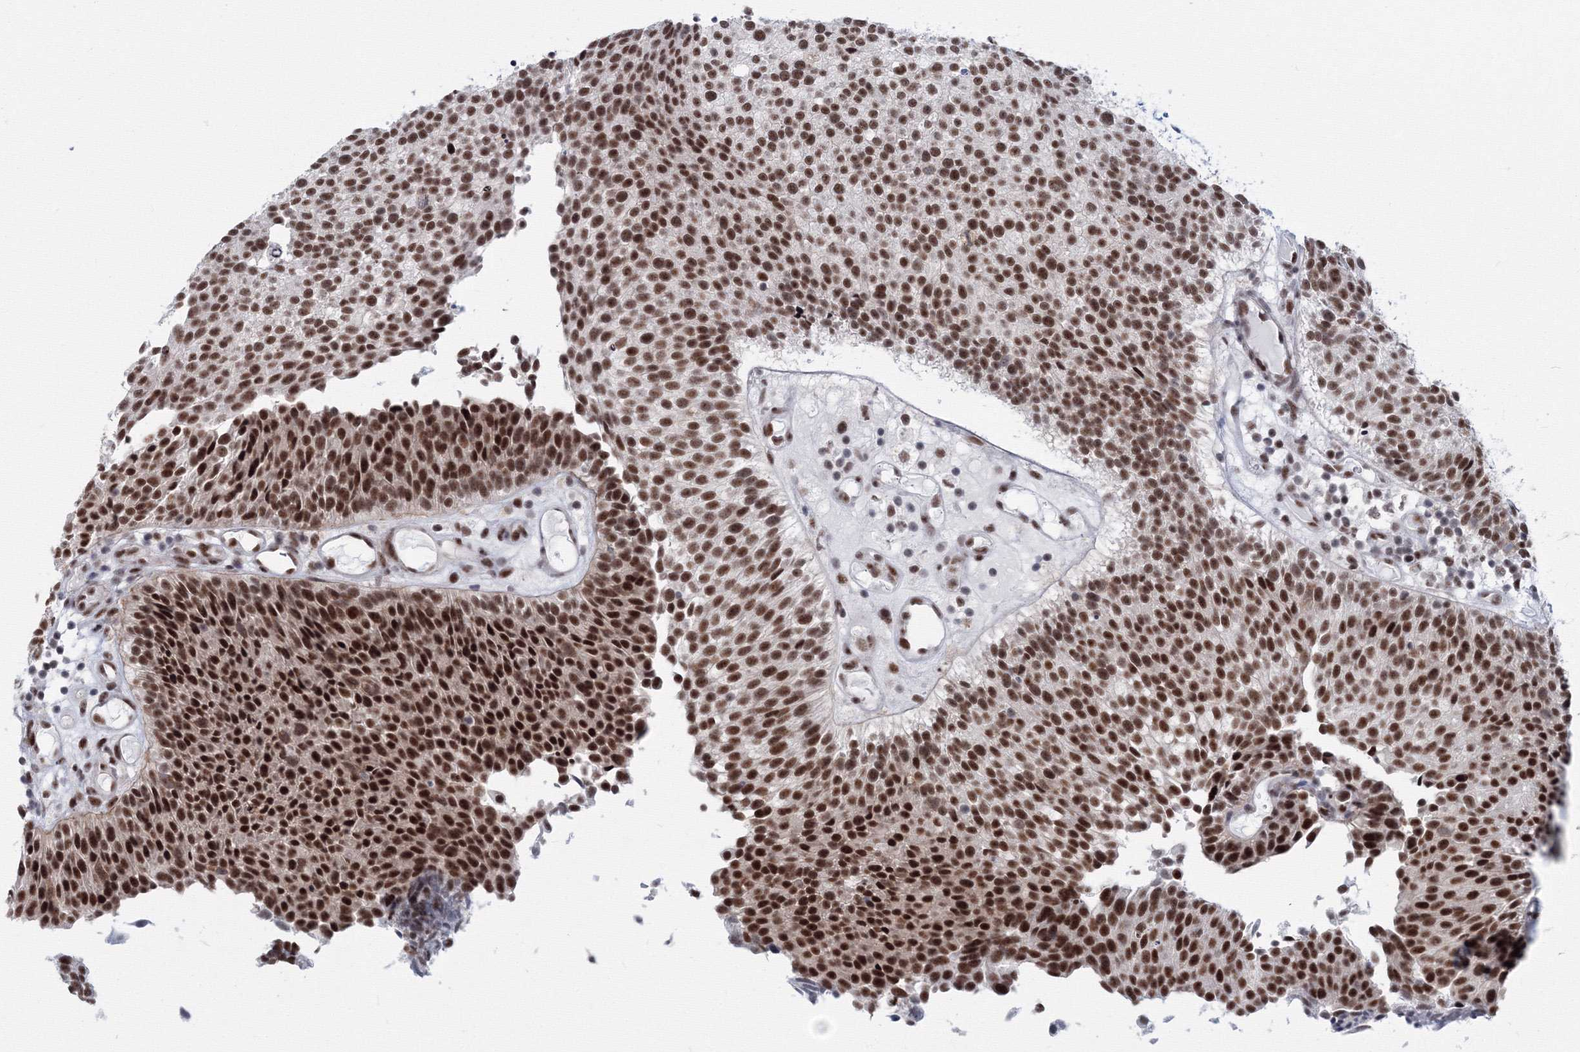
{"staining": {"intensity": "strong", "quantity": ">75%", "location": "nuclear"}, "tissue": "urothelial cancer", "cell_type": "Tumor cells", "image_type": "cancer", "snomed": [{"axis": "morphology", "description": "Urothelial carcinoma, Low grade"}, {"axis": "topography", "description": "Urinary bladder"}], "caption": "Urothelial cancer stained with a brown dye exhibits strong nuclear positive staining in about >75% of tumor cells.", "gene": "SF3B6", "patient": {"sex": "male", "age": 86}}